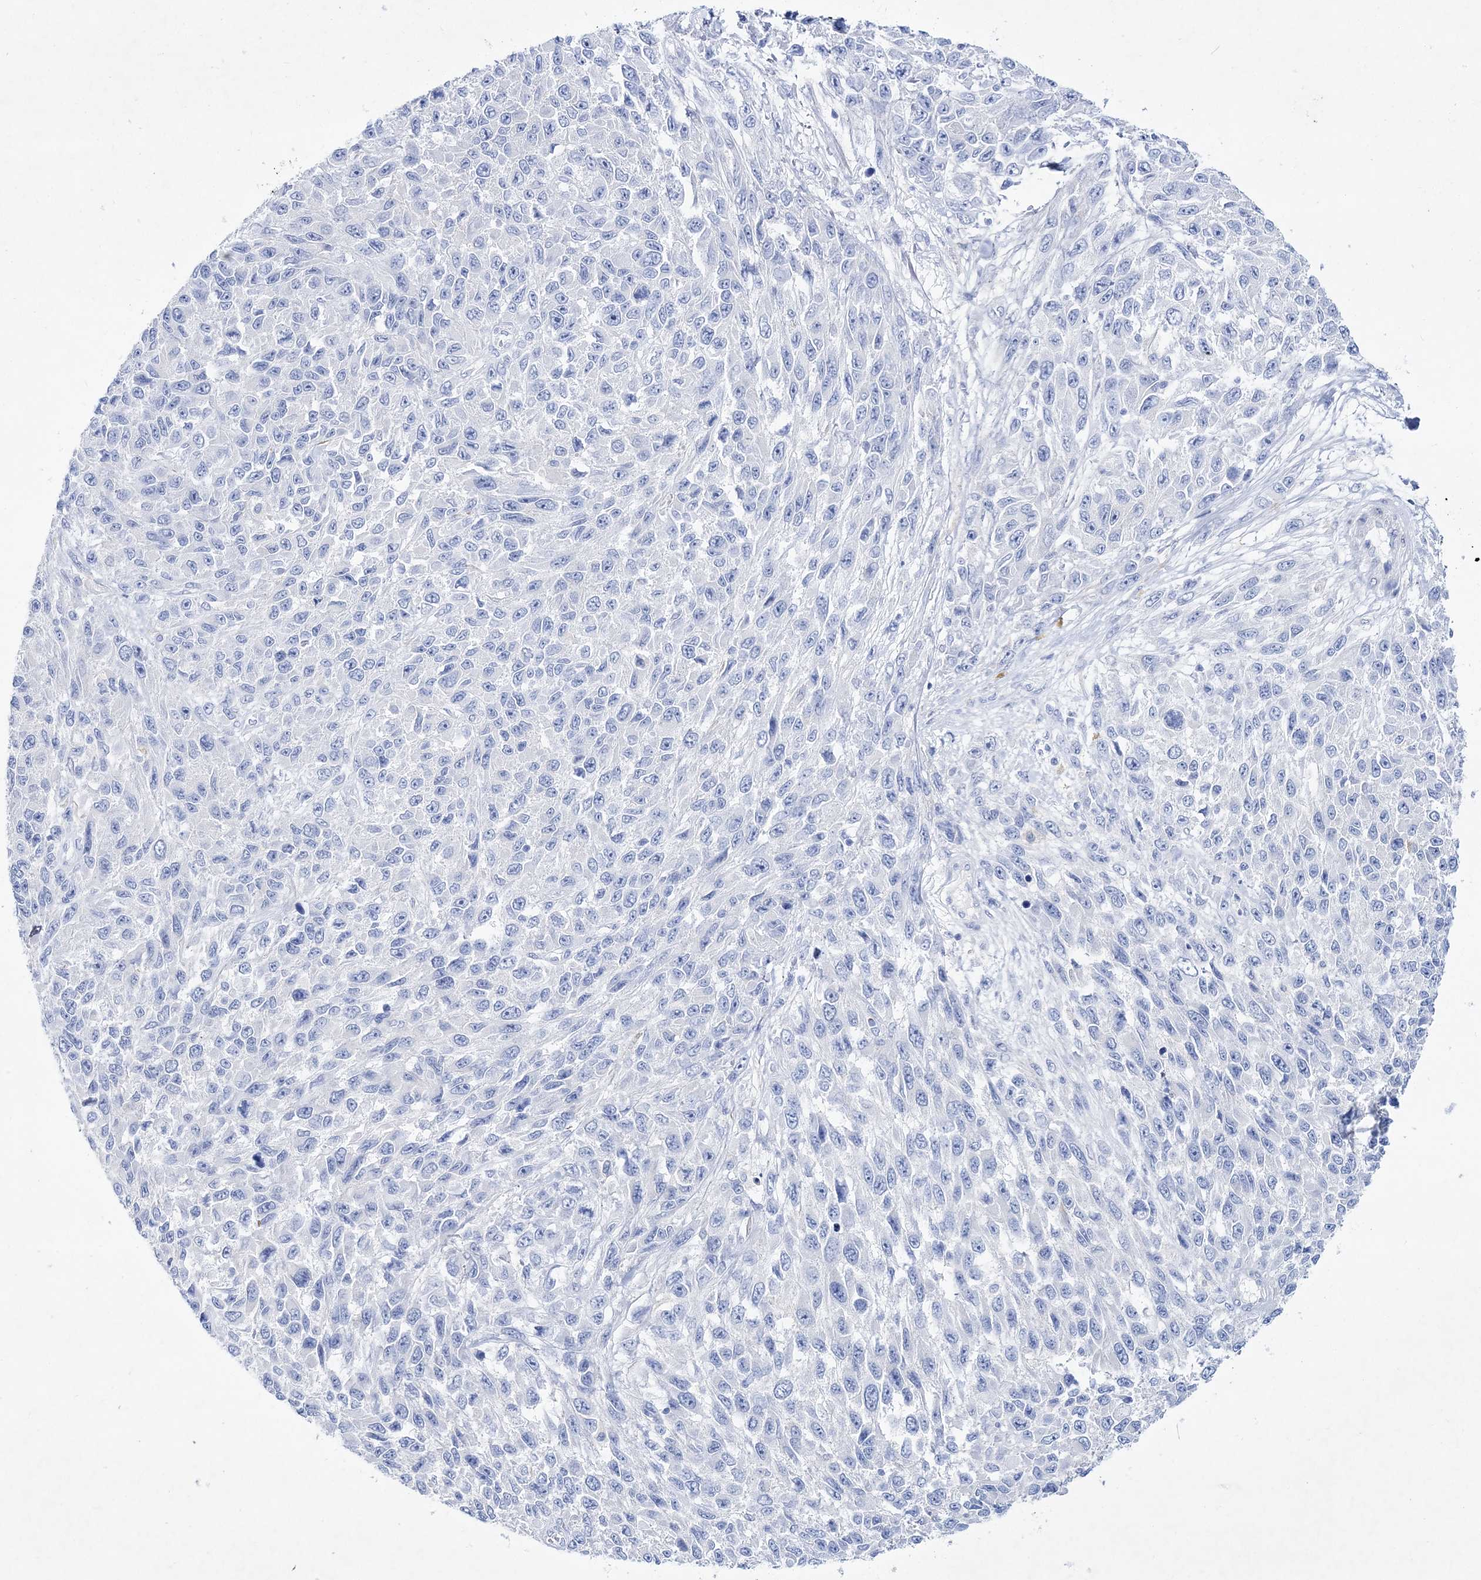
{"staining": {"intensity": "negative", "quantity": "none", "location": "none"}, "tissue": "melanoma", "cell_type": "Tumor cells", "image_type": "cancer", "snomed": [{"axis": "morphology", "description": "Malignant melanoma, NOS"}, {"axis": "topography", "description": "Skin"}], "caption": "High magnification brightfield microscopy of melanoma stained with DAB (brown) and counterstained with hematoxylin (blue): tumor cells show no significant positivity.", "gene": "SPINK7", "patient": {"sex": "female", "age": 96}}